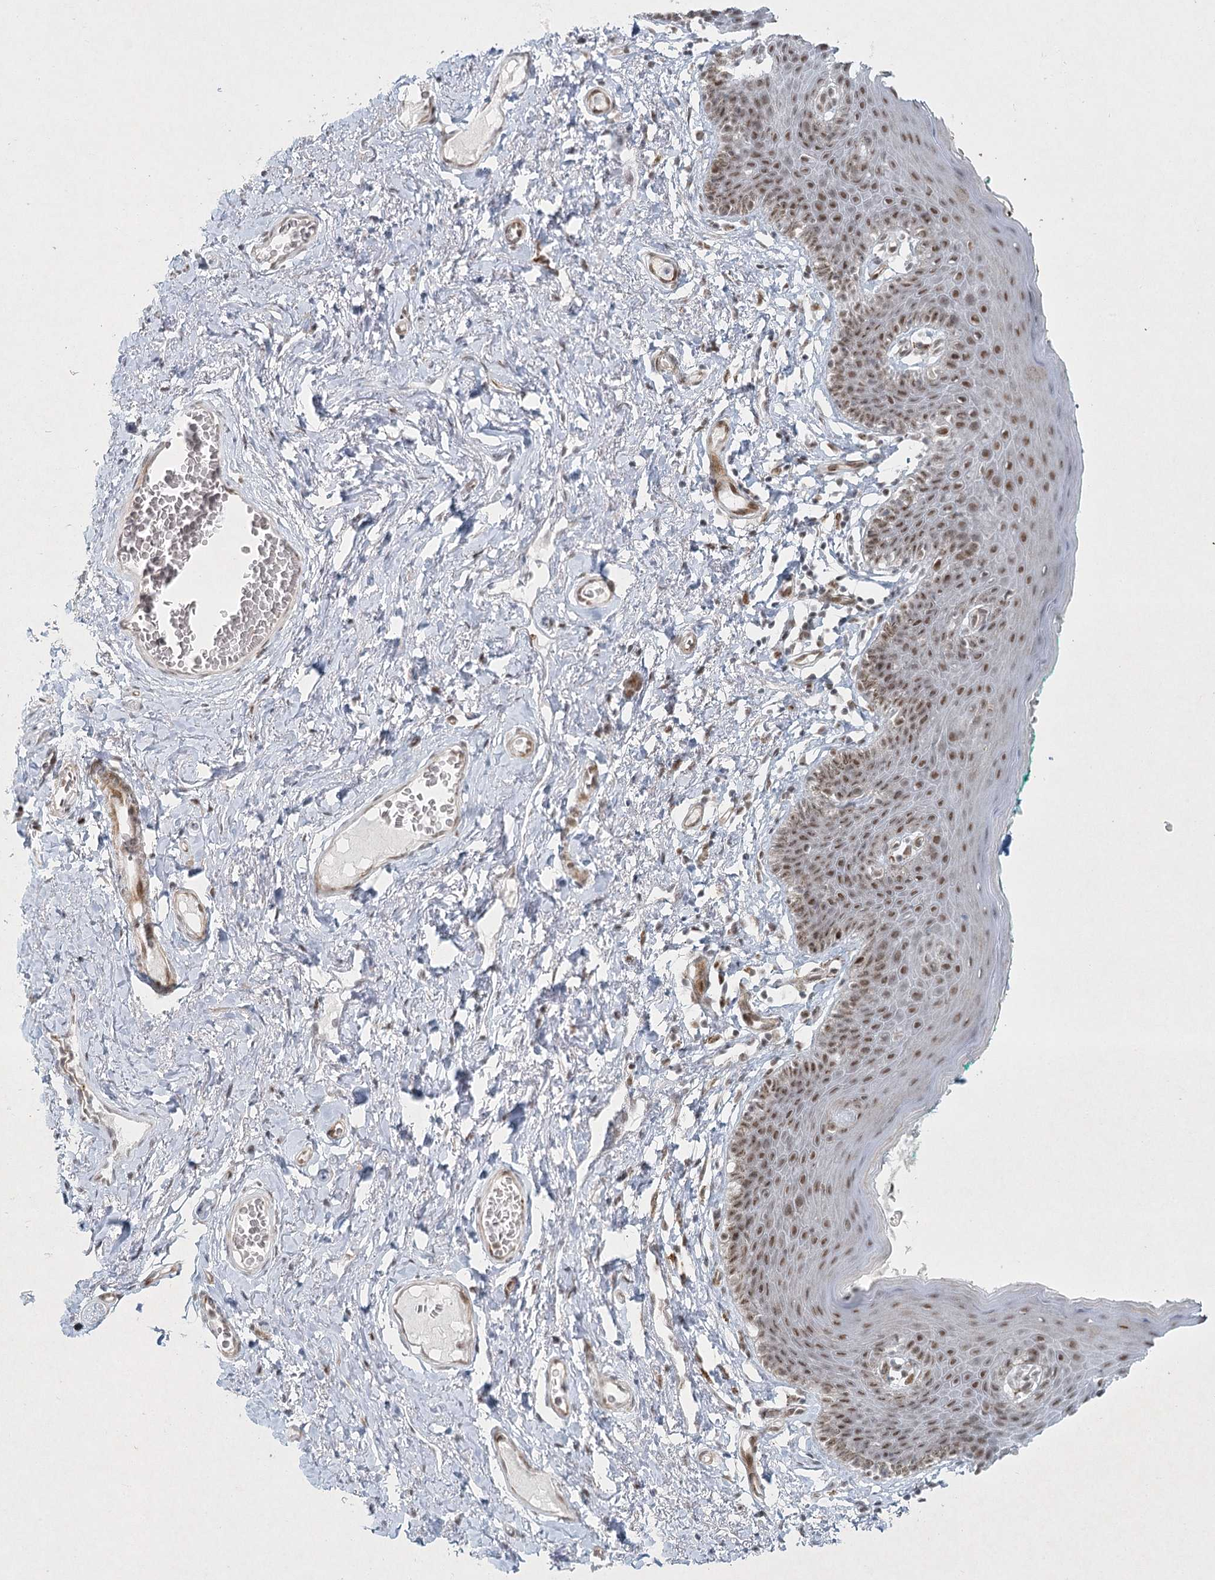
{"staining": {"intensity": "moderate", "quantity": ">75%", "location": "nuclear"}, "tissue": "skin", "cell_type": "Epidermal cells", "image_type": "normal", "snomed": [{"axis": "morphology", "description": "Normal tissue, NOS"}, {"axis": "topography", "description": "Vulva"}], "caption": "Immunohistochemistry (DAB (3,3'-diaminobenzidine)) staining of normal skin exhibits moderate nuclear protein staining in approximately >75% of epidermal cells. The staining was performed using DAB (3,3'-diaminobenzidine), with brown indicating positive protein expression. Nuclei are stained blue with hematoxylin.", "gene": "U2SURP", "patient": {"sex": "female", "age": 66}}